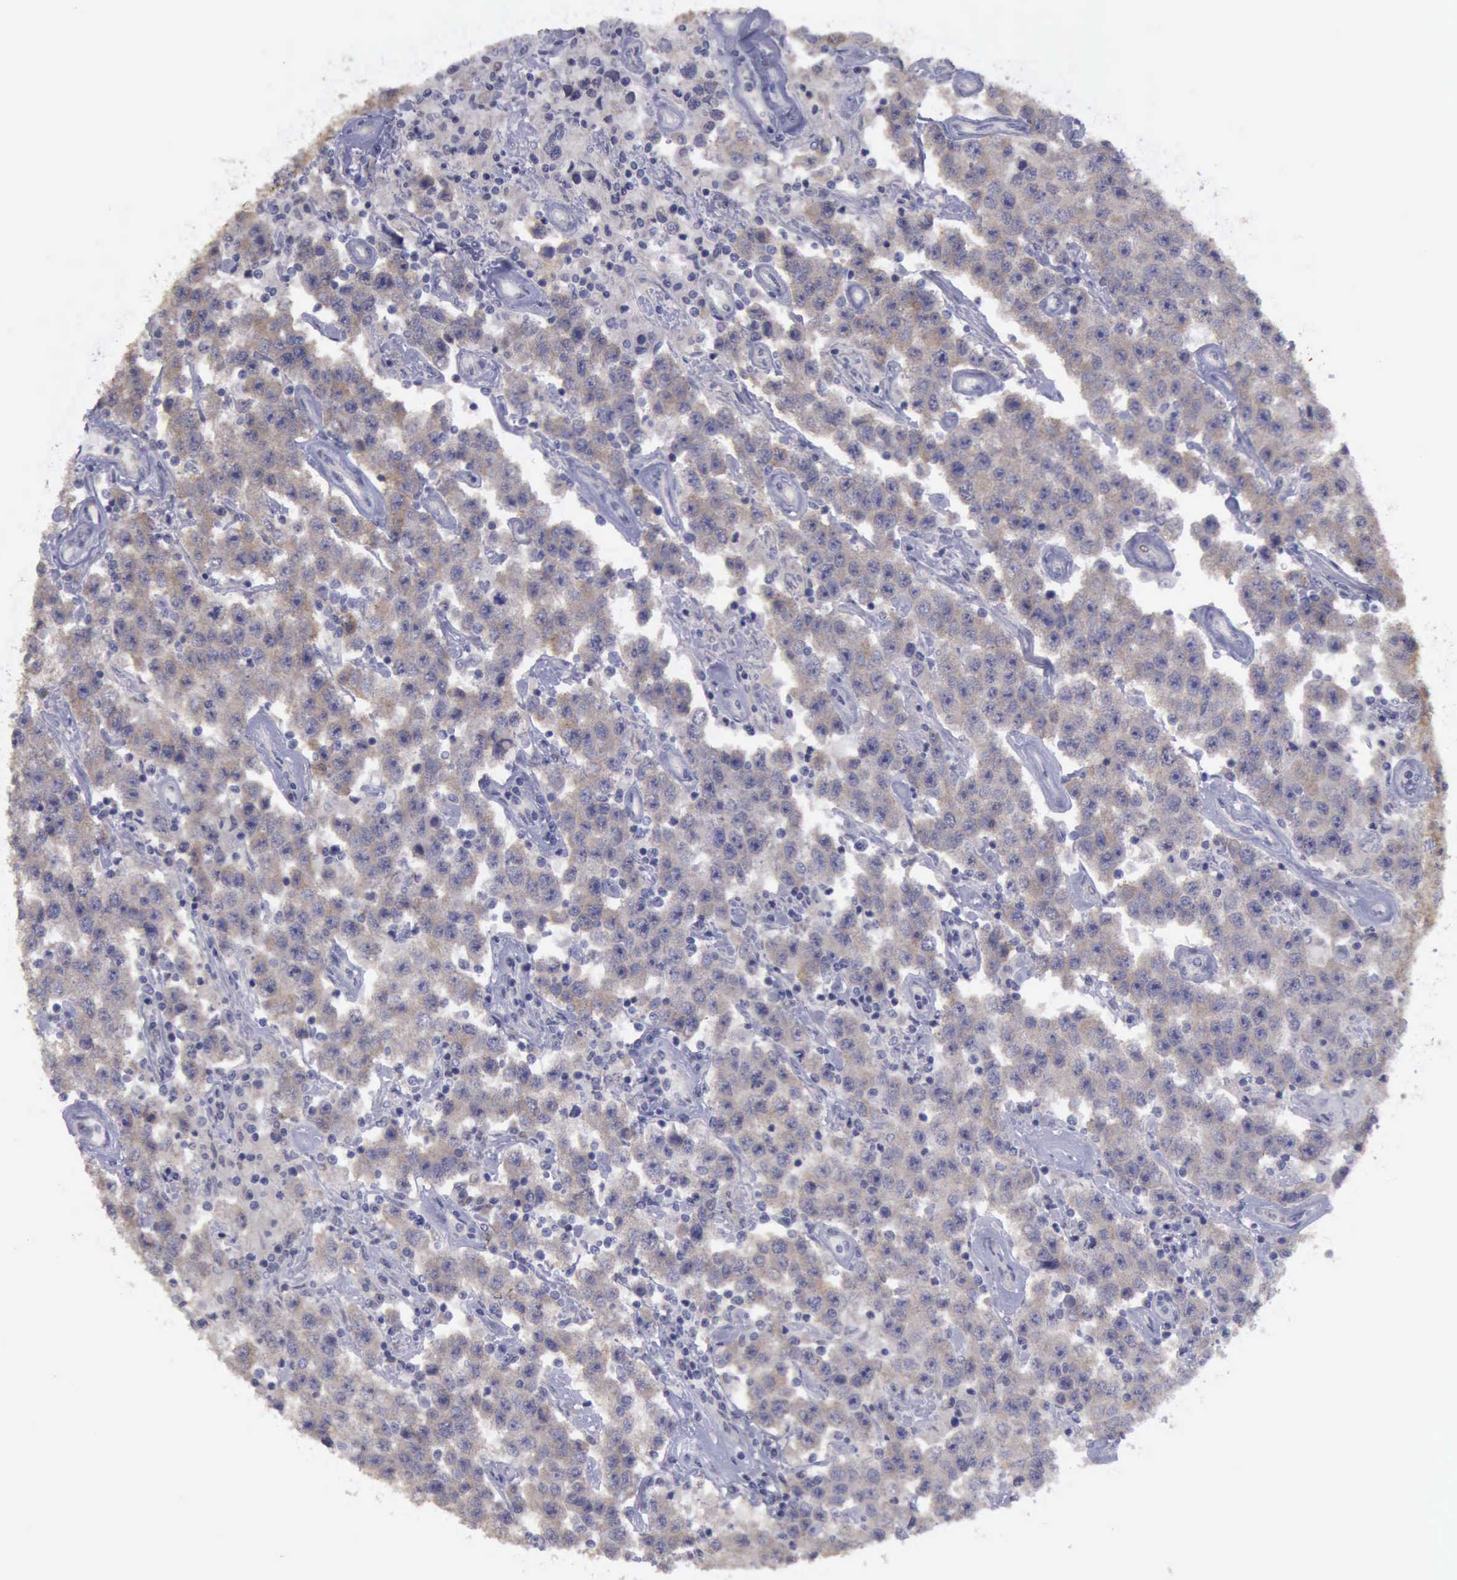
{"staining": {"intensity": "weak", "quantity": ">75%", "location": "cytoplasmic/membranous"}, "tissue": "testis cancer", "cell_type": "Tumor cells", "image_type": "cancer", "snomed": [{"axis": "morphology", "description": "Seminoma, NOS"}, {"axis": "topography", "description": "Testis"}], "caption": "An immunohistochemistry image of neoplastic tissue is shown. Protein staining in brown shows weak cytoplasmic/membranous positivity in seminoma (testis) within tumor cells.", "gene": "PHKA1", "patient": {"sex": "male", "age": 52}}